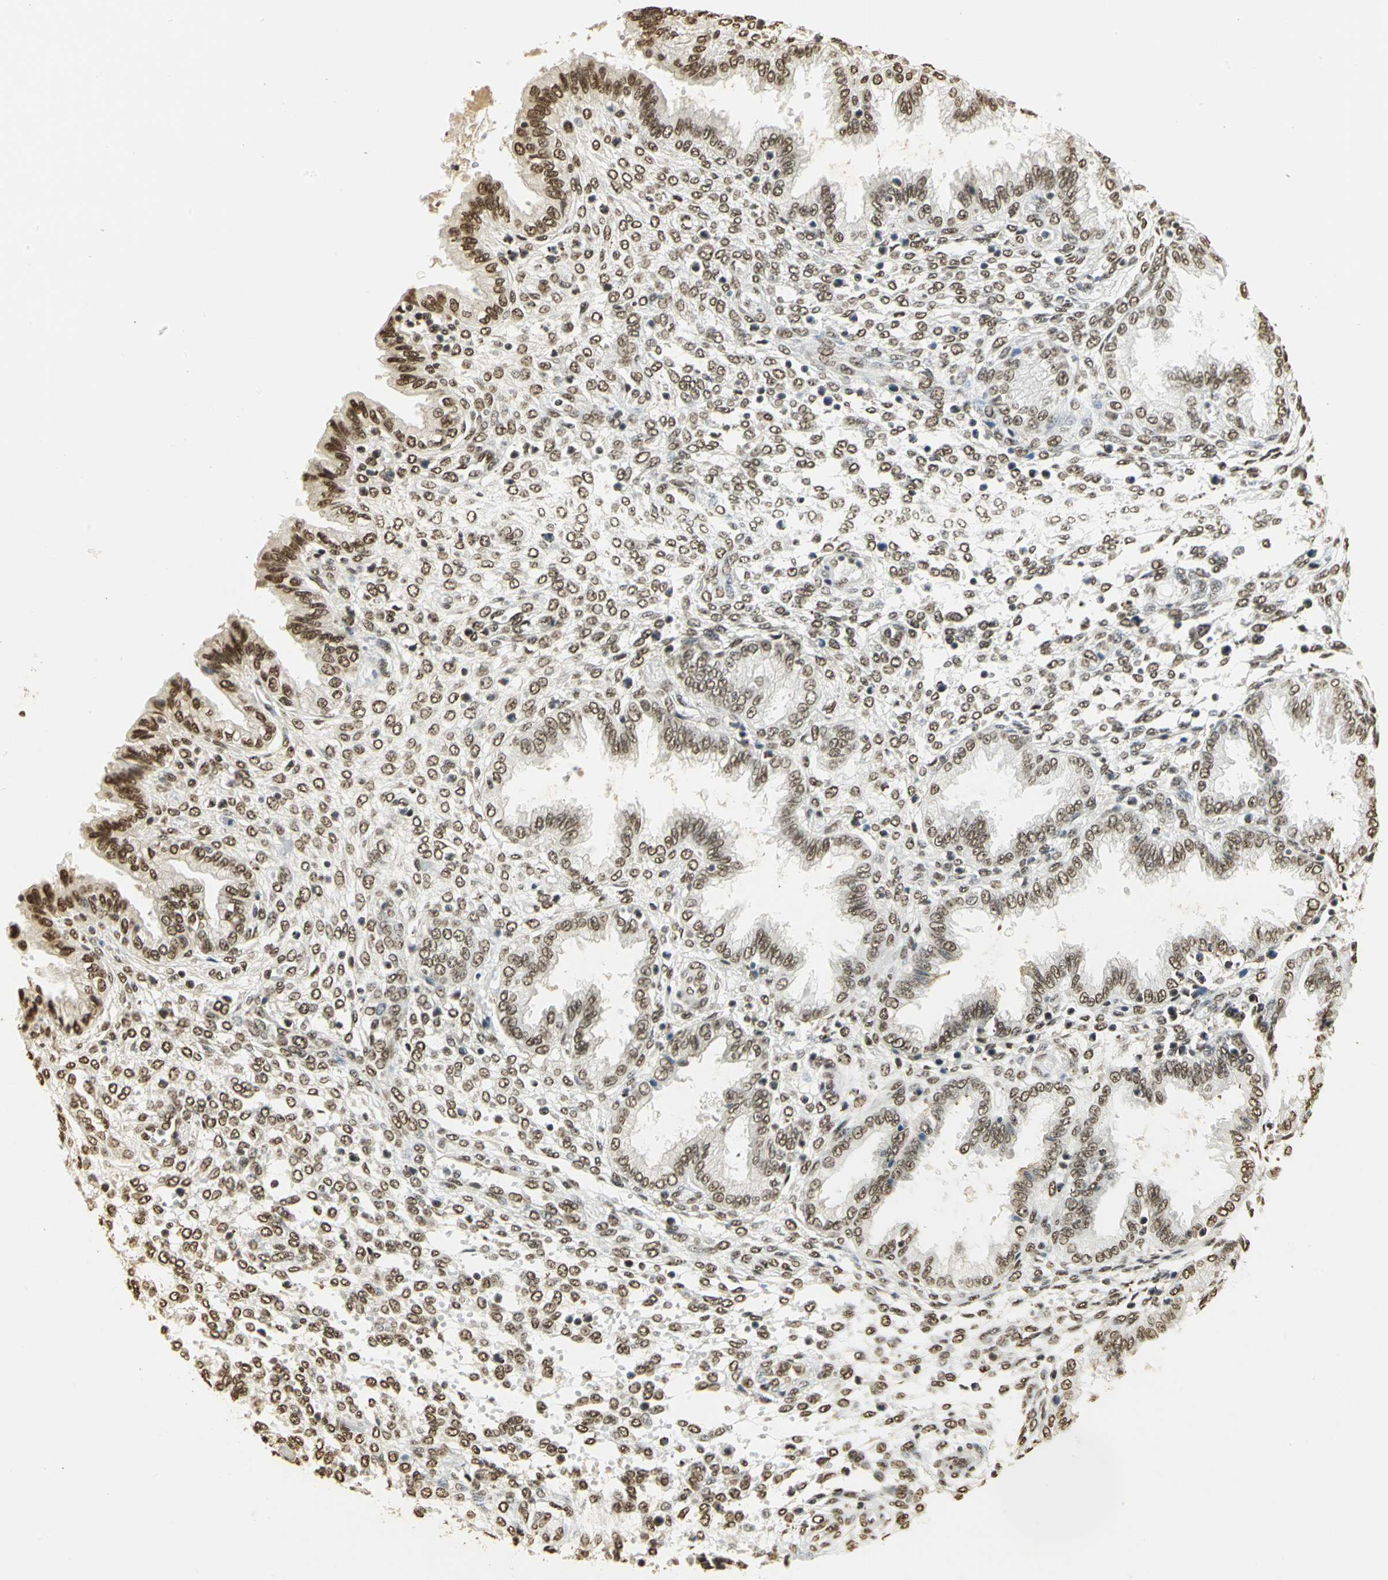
{"staining": {"intensity": "moderate", "quantity": ">75%", "location": "nuclear"}, "tissue": "endometrium", "cell_type": "Cells in endometrial stroma", "image_type": "normal", "snomed": [{"axis": "morphology", "description": "Normal tissue, NOS"}, {"axis": "topography", "description": "Endometrium"}], "caption": "Benign endometrium was stained to show a protein in brown. There is medium levels of moderate nuclear staining in about >75% of cells in endometrial stroma.", "gene": "SET", "patient": {"sex": "female", "age": 33}}